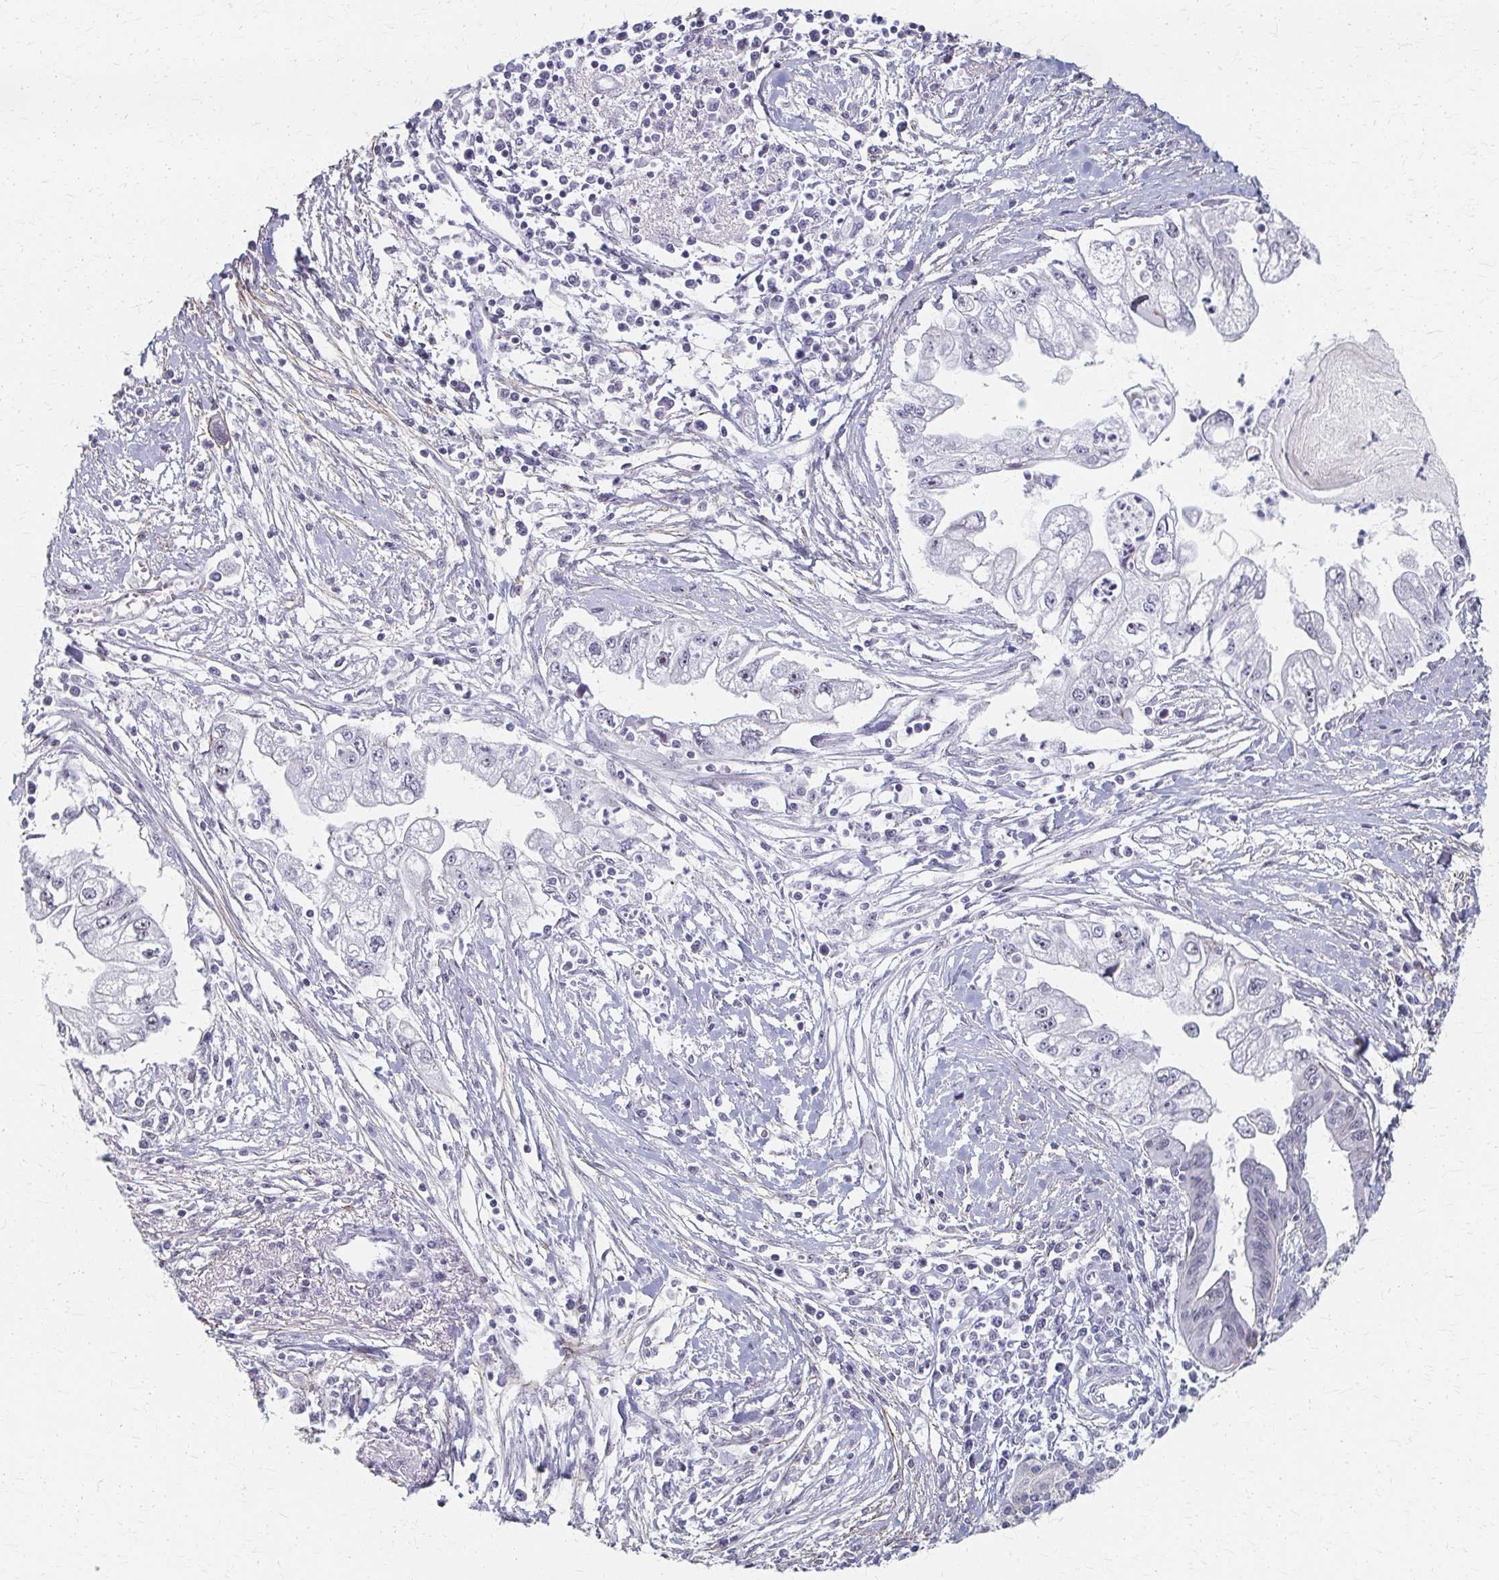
{"staining": {"intensity": "negative", "quantity": "none", "location": "none"}, "tissue": "pancreatic cancer", "cell_type": "Tumor cells", "image_type": "cancer", "snomed": [{"axis": "morphology", "description": "Adenocarcinoma, NOS"}, {"axis": "topography", "description": "Pancreas"}], "caption": "A photomicrograph of pancreatic adenocarcinoma stained for a protein reveals no brown staining in tumor cells.", "gene": "PES1", "patient": {"sex": "male", "age": 70}}